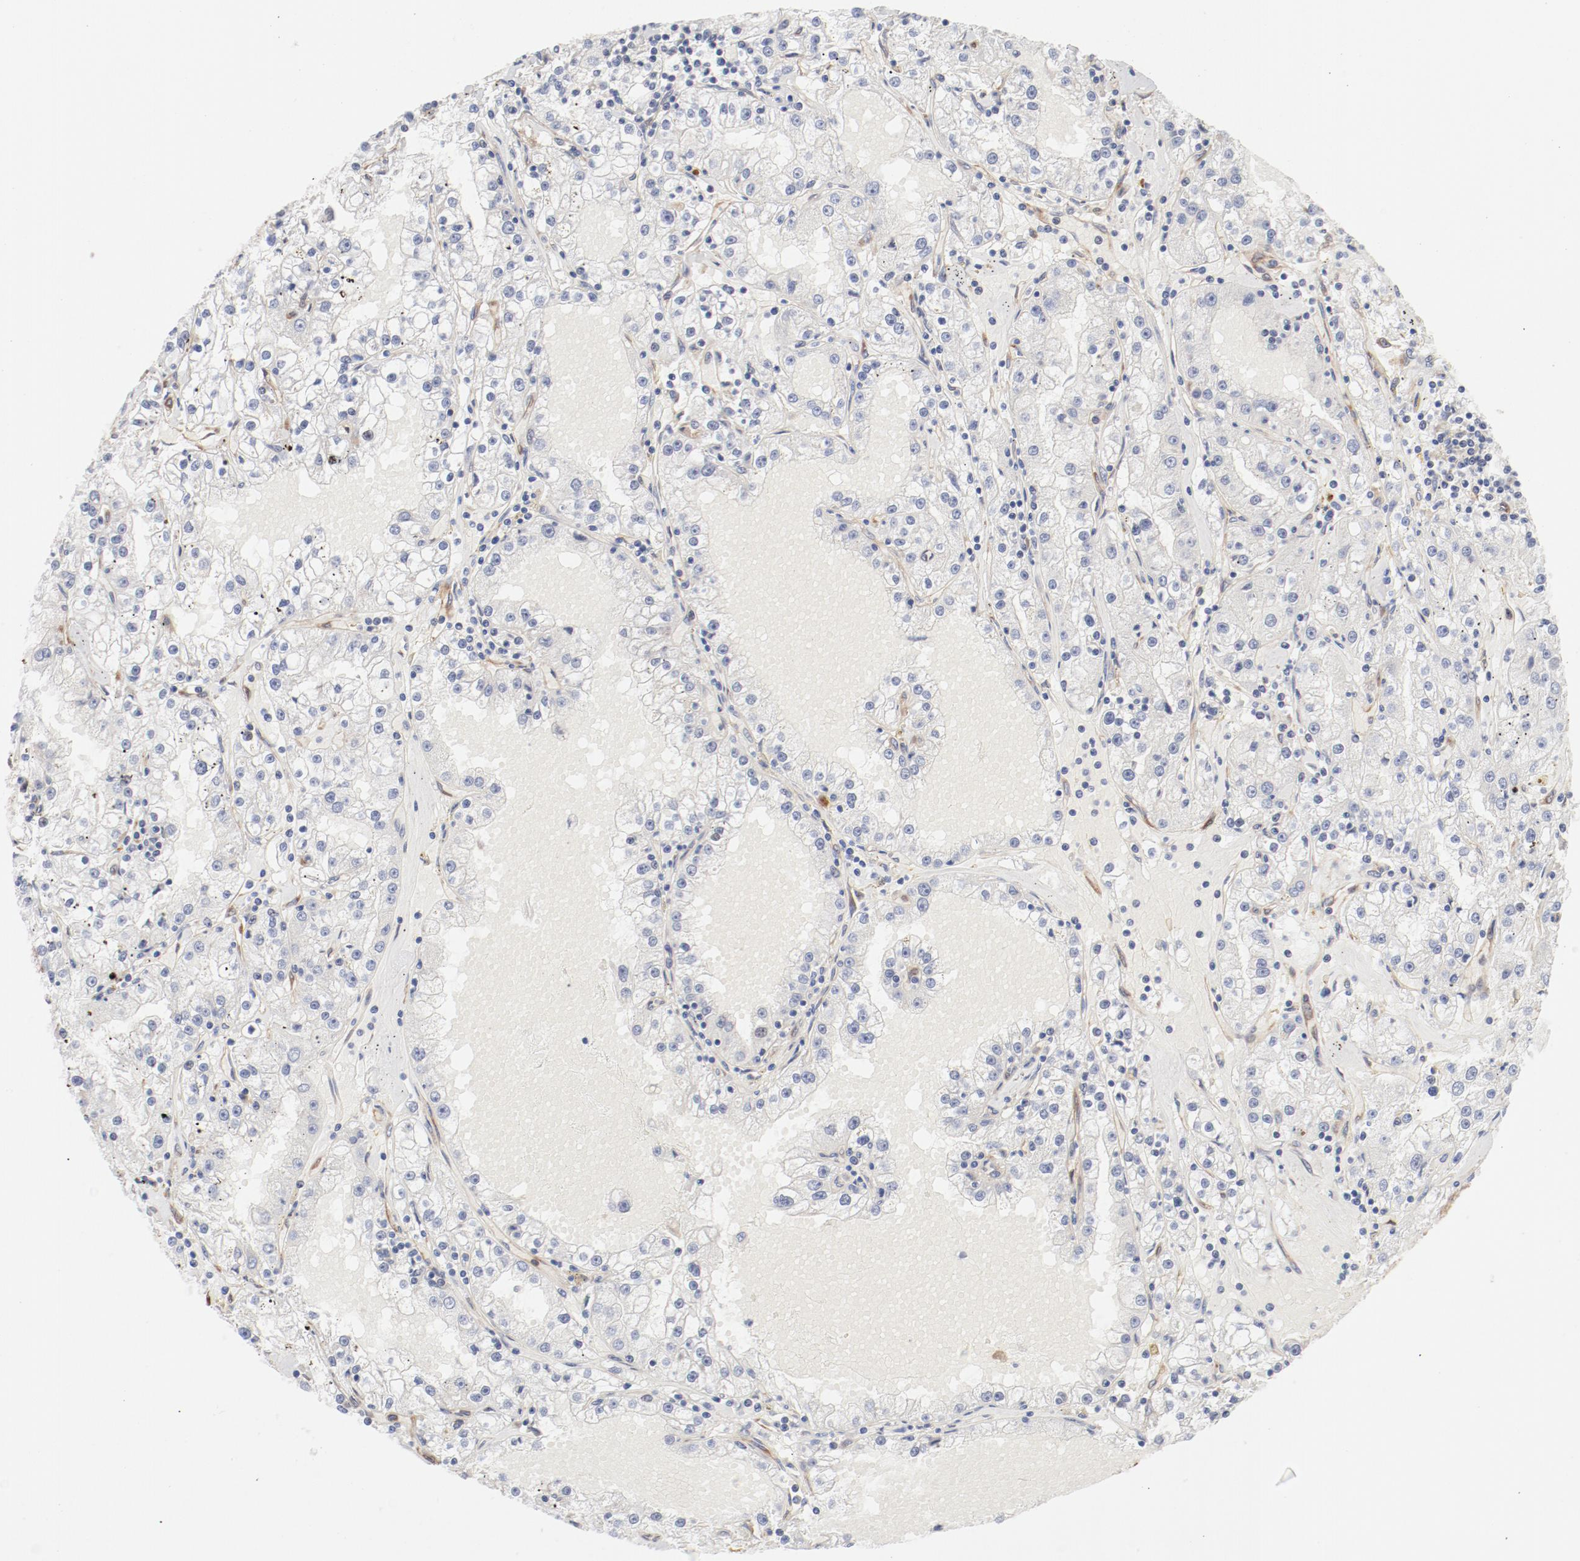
{"staining": {"intensity": "negative", "quantity": "none", "location": "none"}, "tissue": "renal cancer", "cell_type": "Tumor cells", "image_type": "cancer", "snomed": [{"axis": "morphology", "description": "Adenocarcinoma, NOS"}, {"axis": "topography", "description": "Kidney"}], "caption": "High magnification brightfield microscopy of renal cancer stained with DAB (brown) and counterstained with hematoxylin (blue): tumor cells show no significant positivity. (Stains: DAB immunohistochemistry with hematoxylin counter stain, Microscopy: brightfield microscopy at high magnification).", "gene": "AP2A1", "patient": {"sex": "male", "age": 56}}